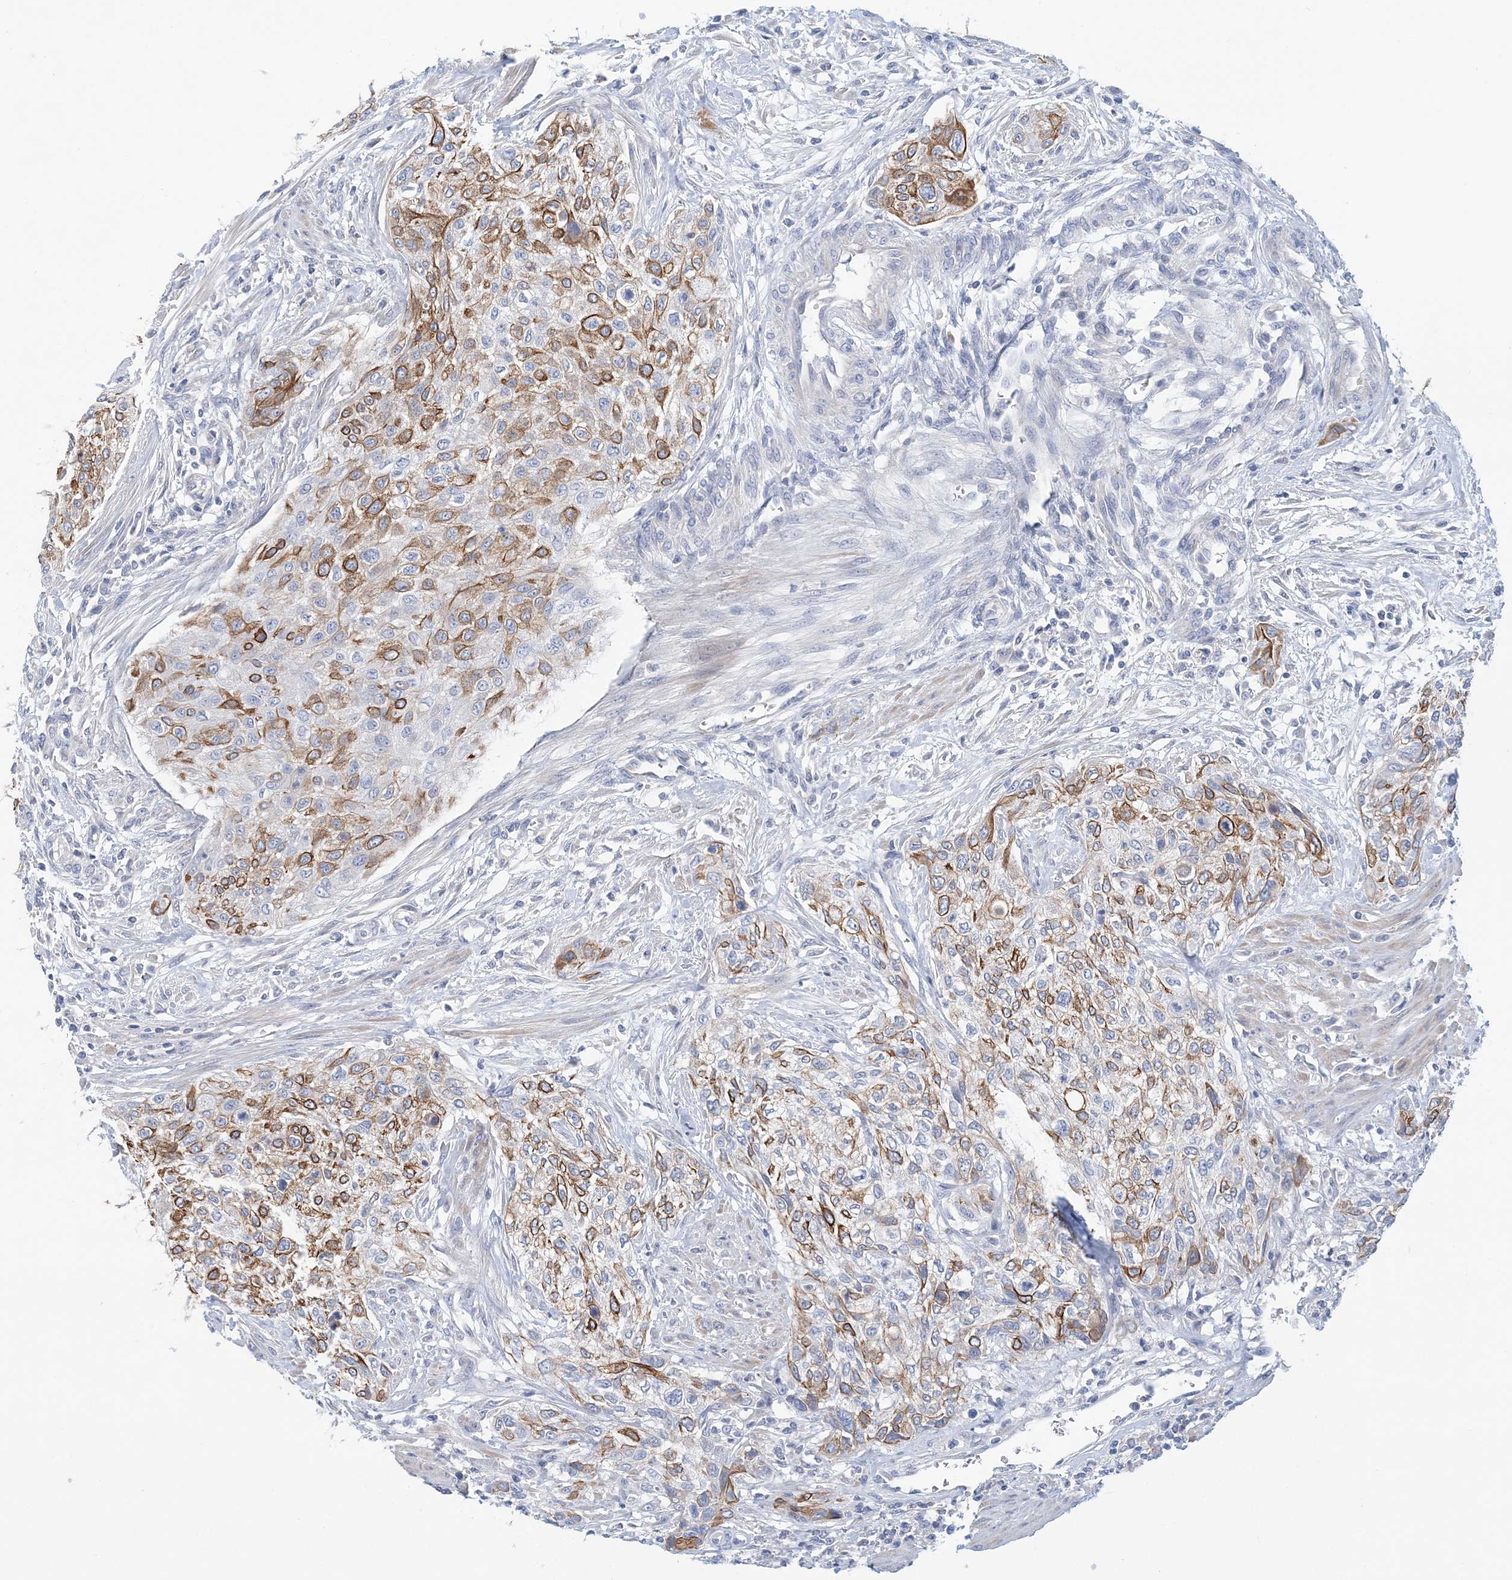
{"staining": {"intensity": "moderate", "quantity": ">75%", "location": "cytoplasmic/membranous"}, "tissue": "urothelial cancer", "cell_type": "Tumor cells", "image_type": "cancer", "snomed": [{"axis": "morphology", "description": "Urothelial carcinoma, High grade"}, {"axis": "topography", "description": "Urinary bladder"}], "caption": "The image exhibits immunohistochemical staining of urothelial cancer. There is moderate cytoplasmic/membranous staining is present in approximately >75% of tumor cells.", "gene": "LRRIQ4", "patient": {"sex": "male", "age": 35}}